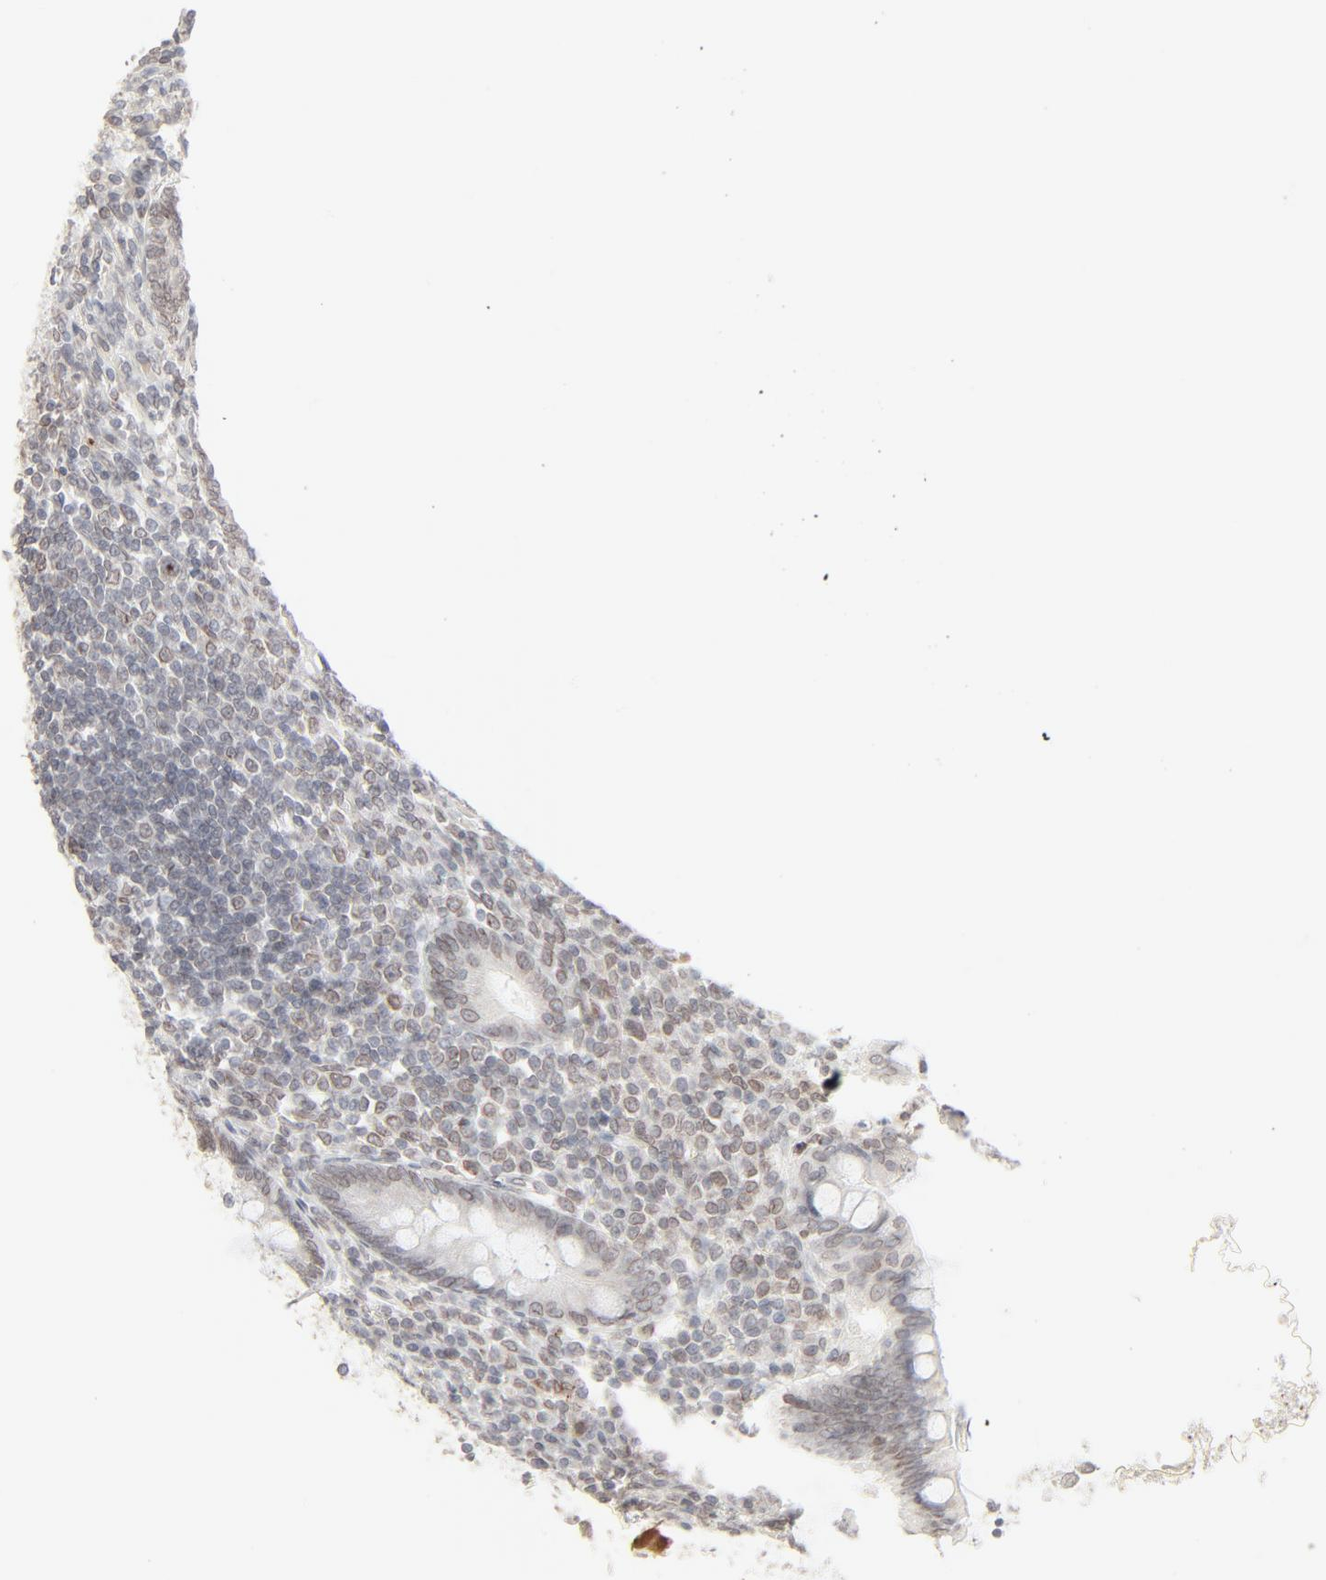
{"staining": {"intensity": "weak", "quantity": "25%-75%", "location": "cytoplasmic/membranous,nuclear"}, "tissue": "appendix", "cell_type": "Glandular cells", "image_type": "normal", "snomed": [{"axis": "morphology", "description": "Normal tissue, NOS"}, {"axis": "topography", "description": "Appendix"}], "caption": "Protein expression analysis of unremarkable human appendix reveals weak cytoplasmic/membranous,nuclear expression in approximately 25%-75% of glandular cells. The staining was performed using DAB, with brown indicating positive protein expression. Nuclei are stained blue with hematoxylin.", "gene": "MAD1L1", "patient": {"sex": "female", "age": 66}}